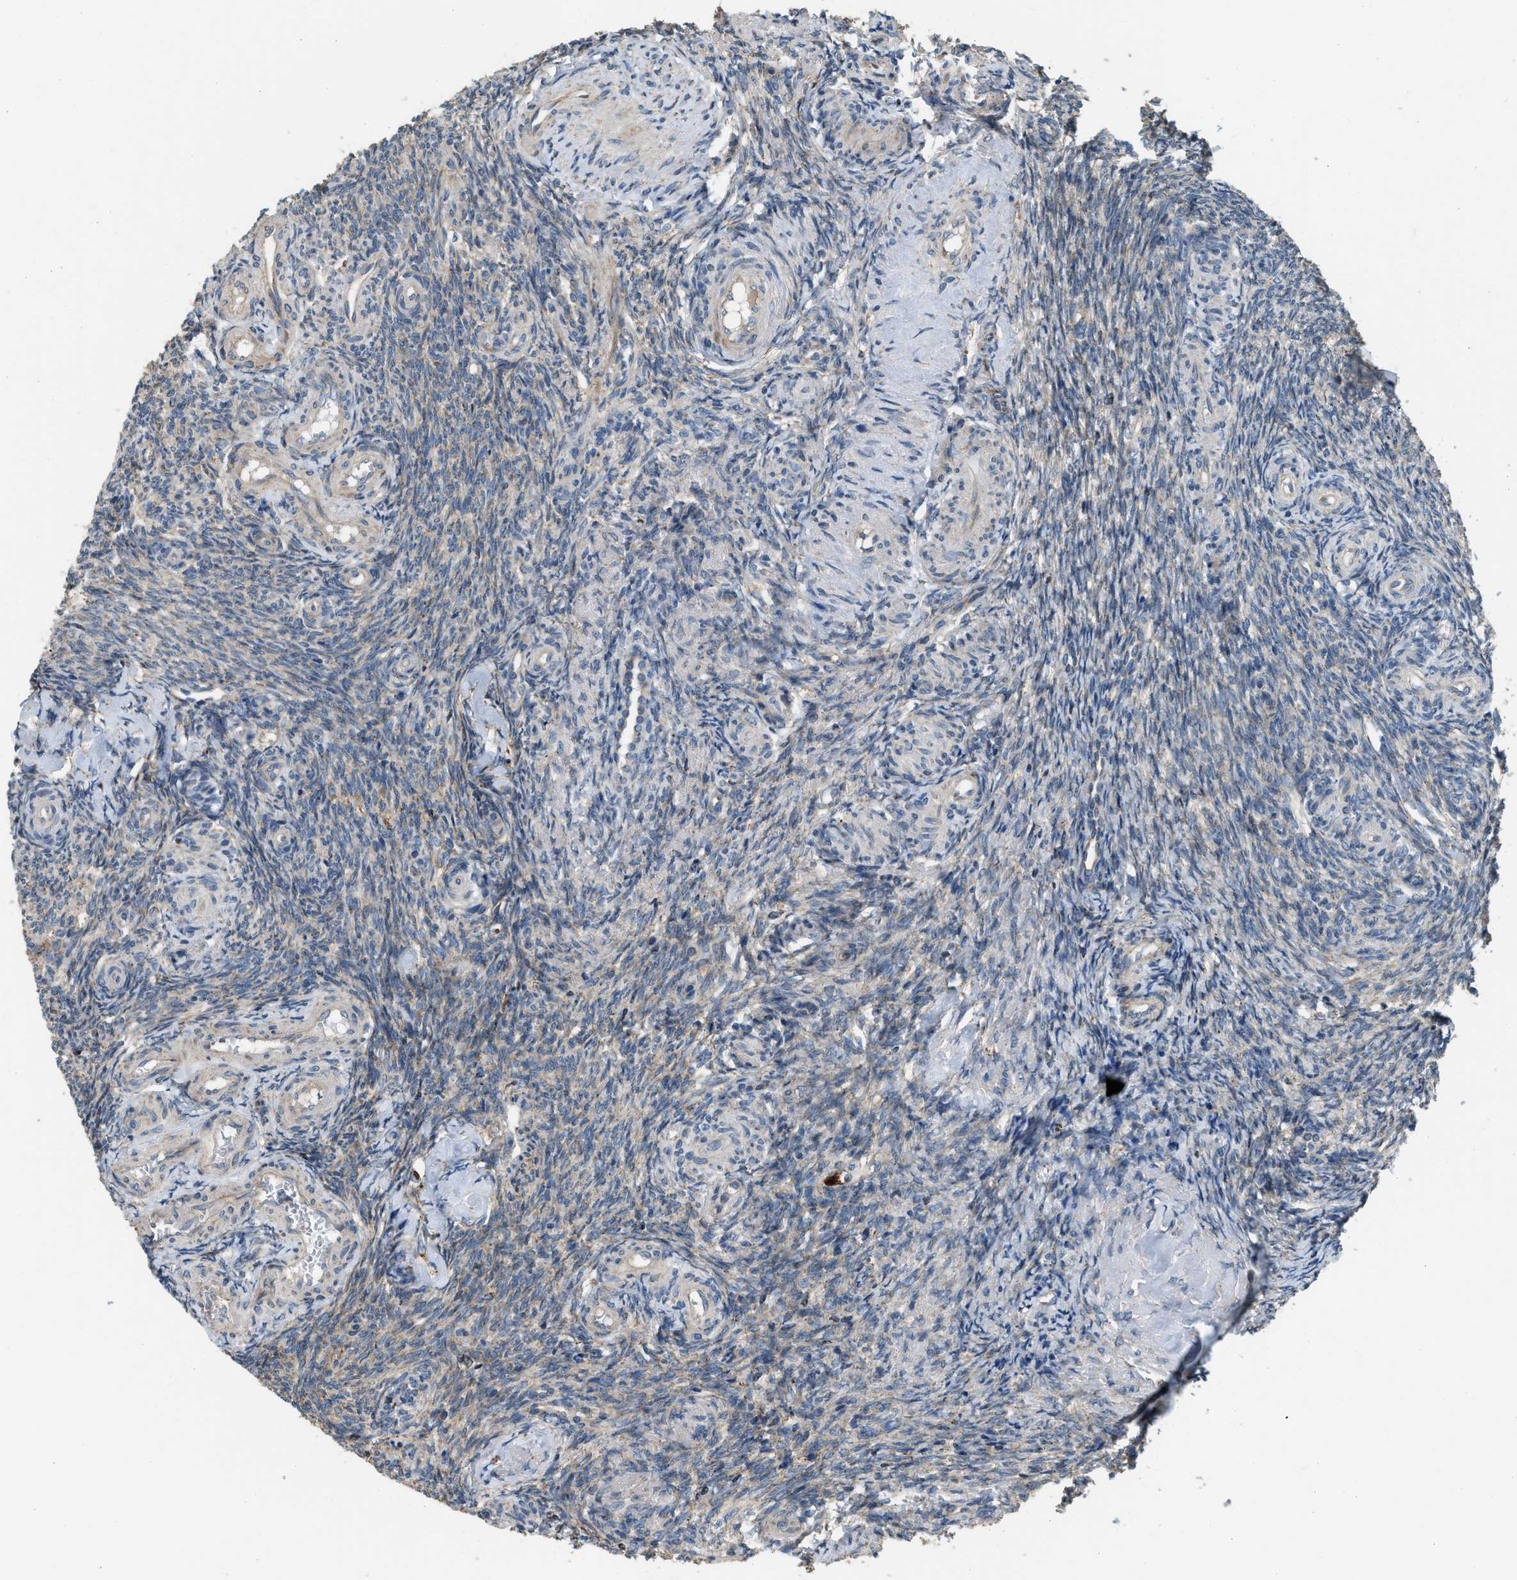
{"staining": {"intensity": "negative", "quantity": "none", "location": "none"}, "tissue": "ovary", "cell_type": "Ovarian stroma cells", "image_type": "normal", "snomed": [{"axis": "morphology", "description": "Normal tissue, NOS"}, {"axis": "topography", "description": "Ovary"}], "caption": "The histopathology image demonstrates no significant staining in ovarian stroma cells of ovary. Nuclei are stained in blue.", "gene": "TMEM68", "patient": {"sex": "female", "age": 41}}